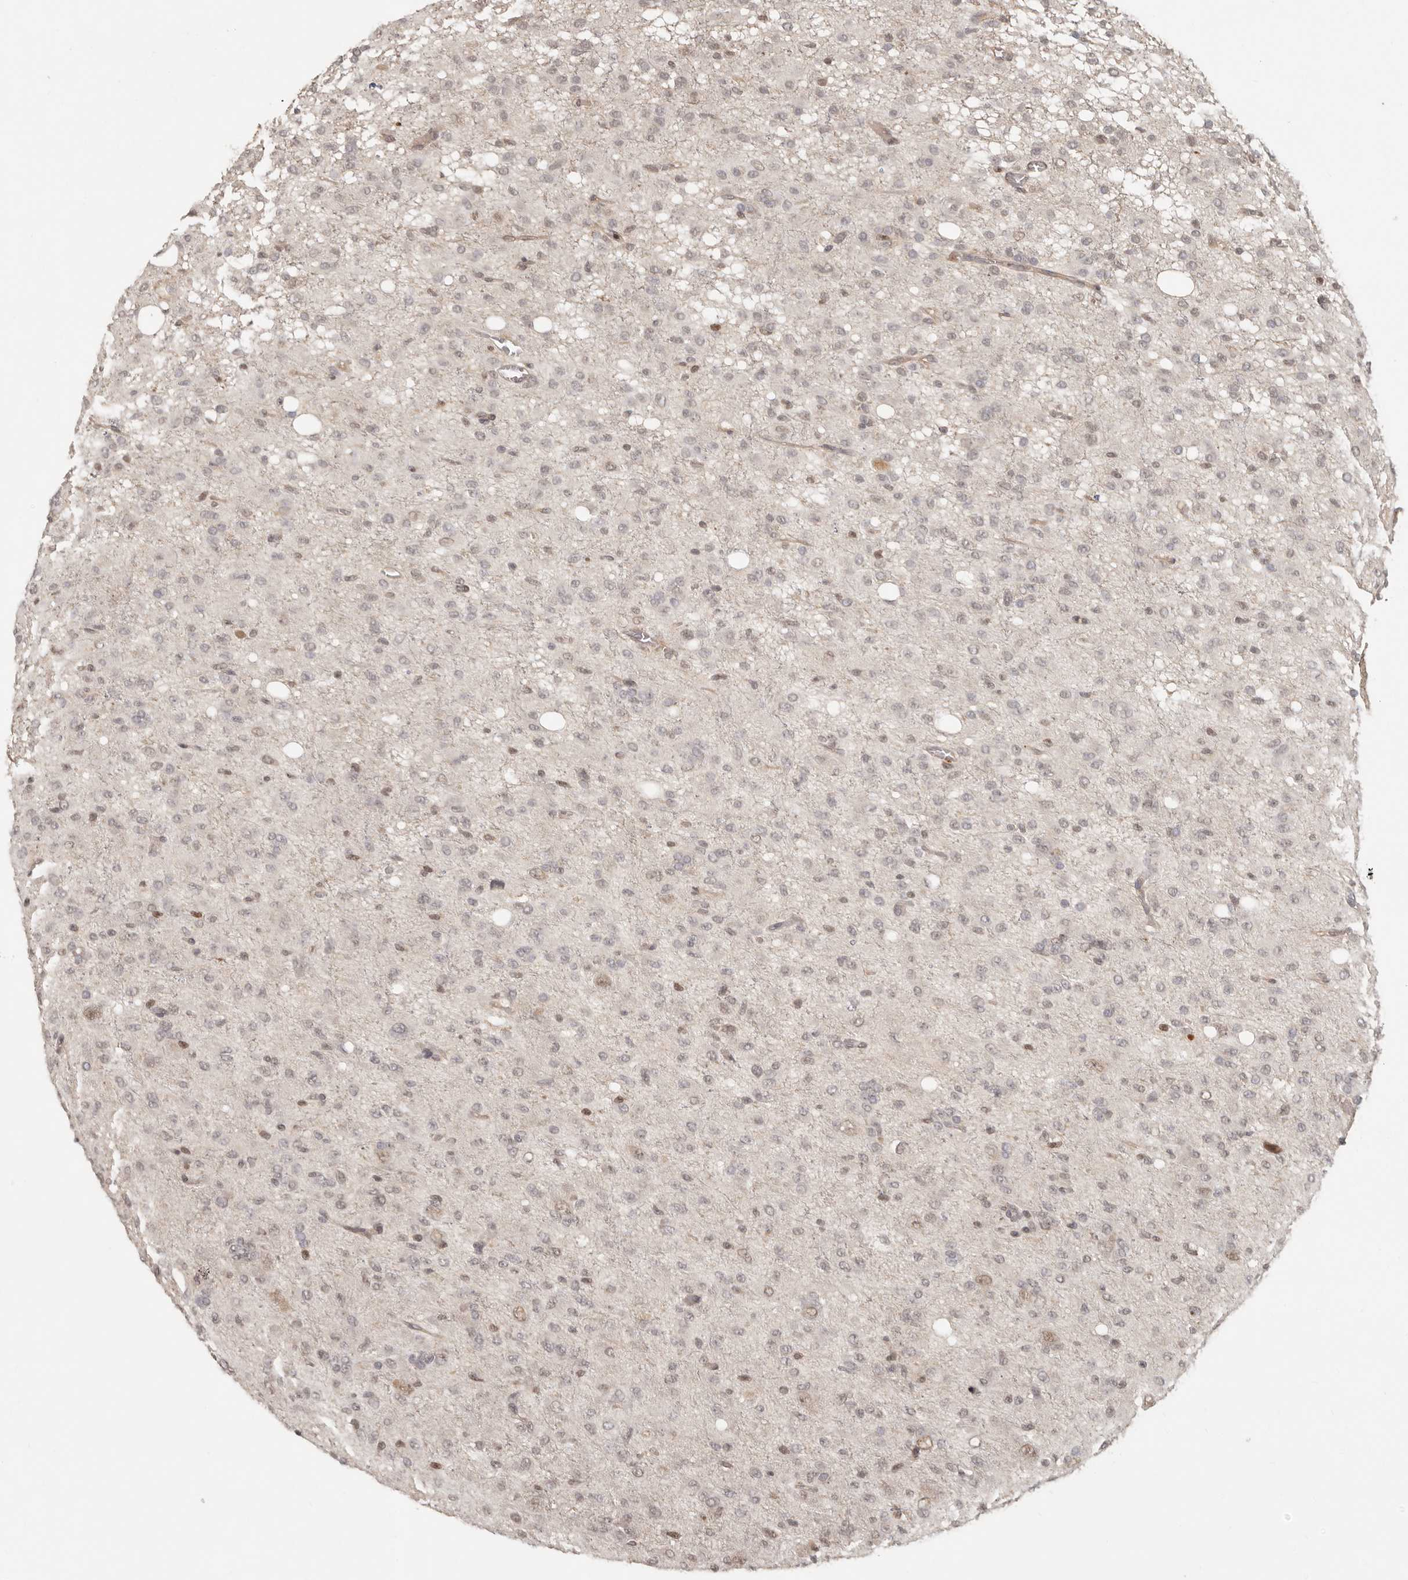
{"staining": {"intensity": "weak", "quantity": "<25%", "location": "cytoplasmic/membranous,nuclear"}, "tissue": "glioma", "cell_type": "Tumor cells", "image_type": "cancer", "snomed": [{"axis": "morphology", "description": "Glioma, malignant, High grade"}, {"axis": "topography", "description": "Brain"}], "caption": "Tumor cells show no significant expression in glioma. The staining is performed using DAB (3,3'-diaminobenzidine) brown chromogen with nuclei counter-stained in using hematoxylin.", "gene": "PSMA5", "patient": {"sex": "female", "age": 59}}